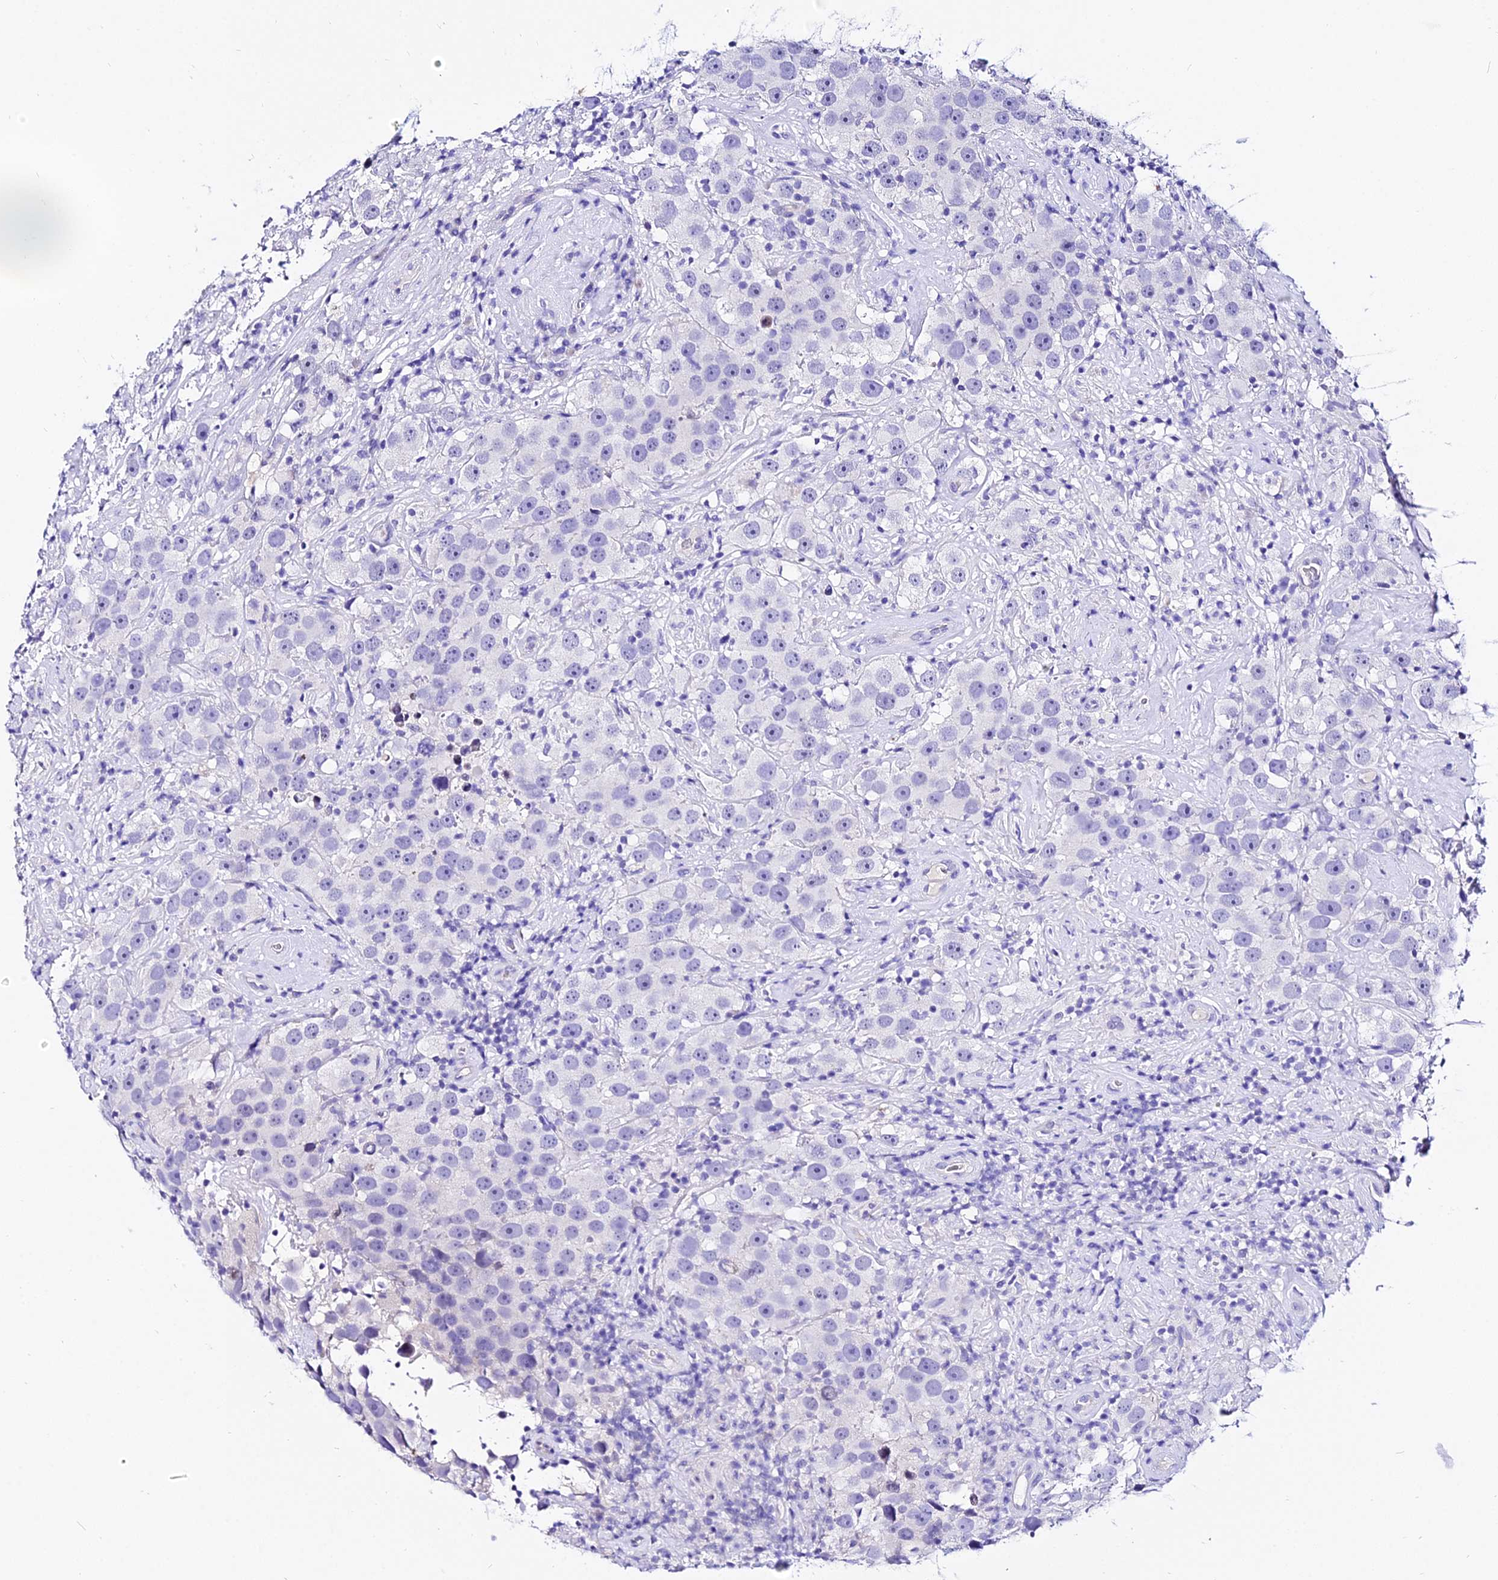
{"staining": {"intensity": "negative", "quantity": "none", "location": "none"}, "tissue": "testis cancer", "cell_type": "Tumor cells", "image_type": "cancer", "snomed": [{"axis": "morphology", "description": "Seminoma, NOS"}, {"axis": "topography", "description": "Testis"}], "caption": "A high-resolution micrograph shows immunohistochemistry (IHC) staining of testis seminoma, which shows no significant positivity in tumor cells.", "gene": "DEFB106A", "patient": {"sex": "male", "age": 49}}